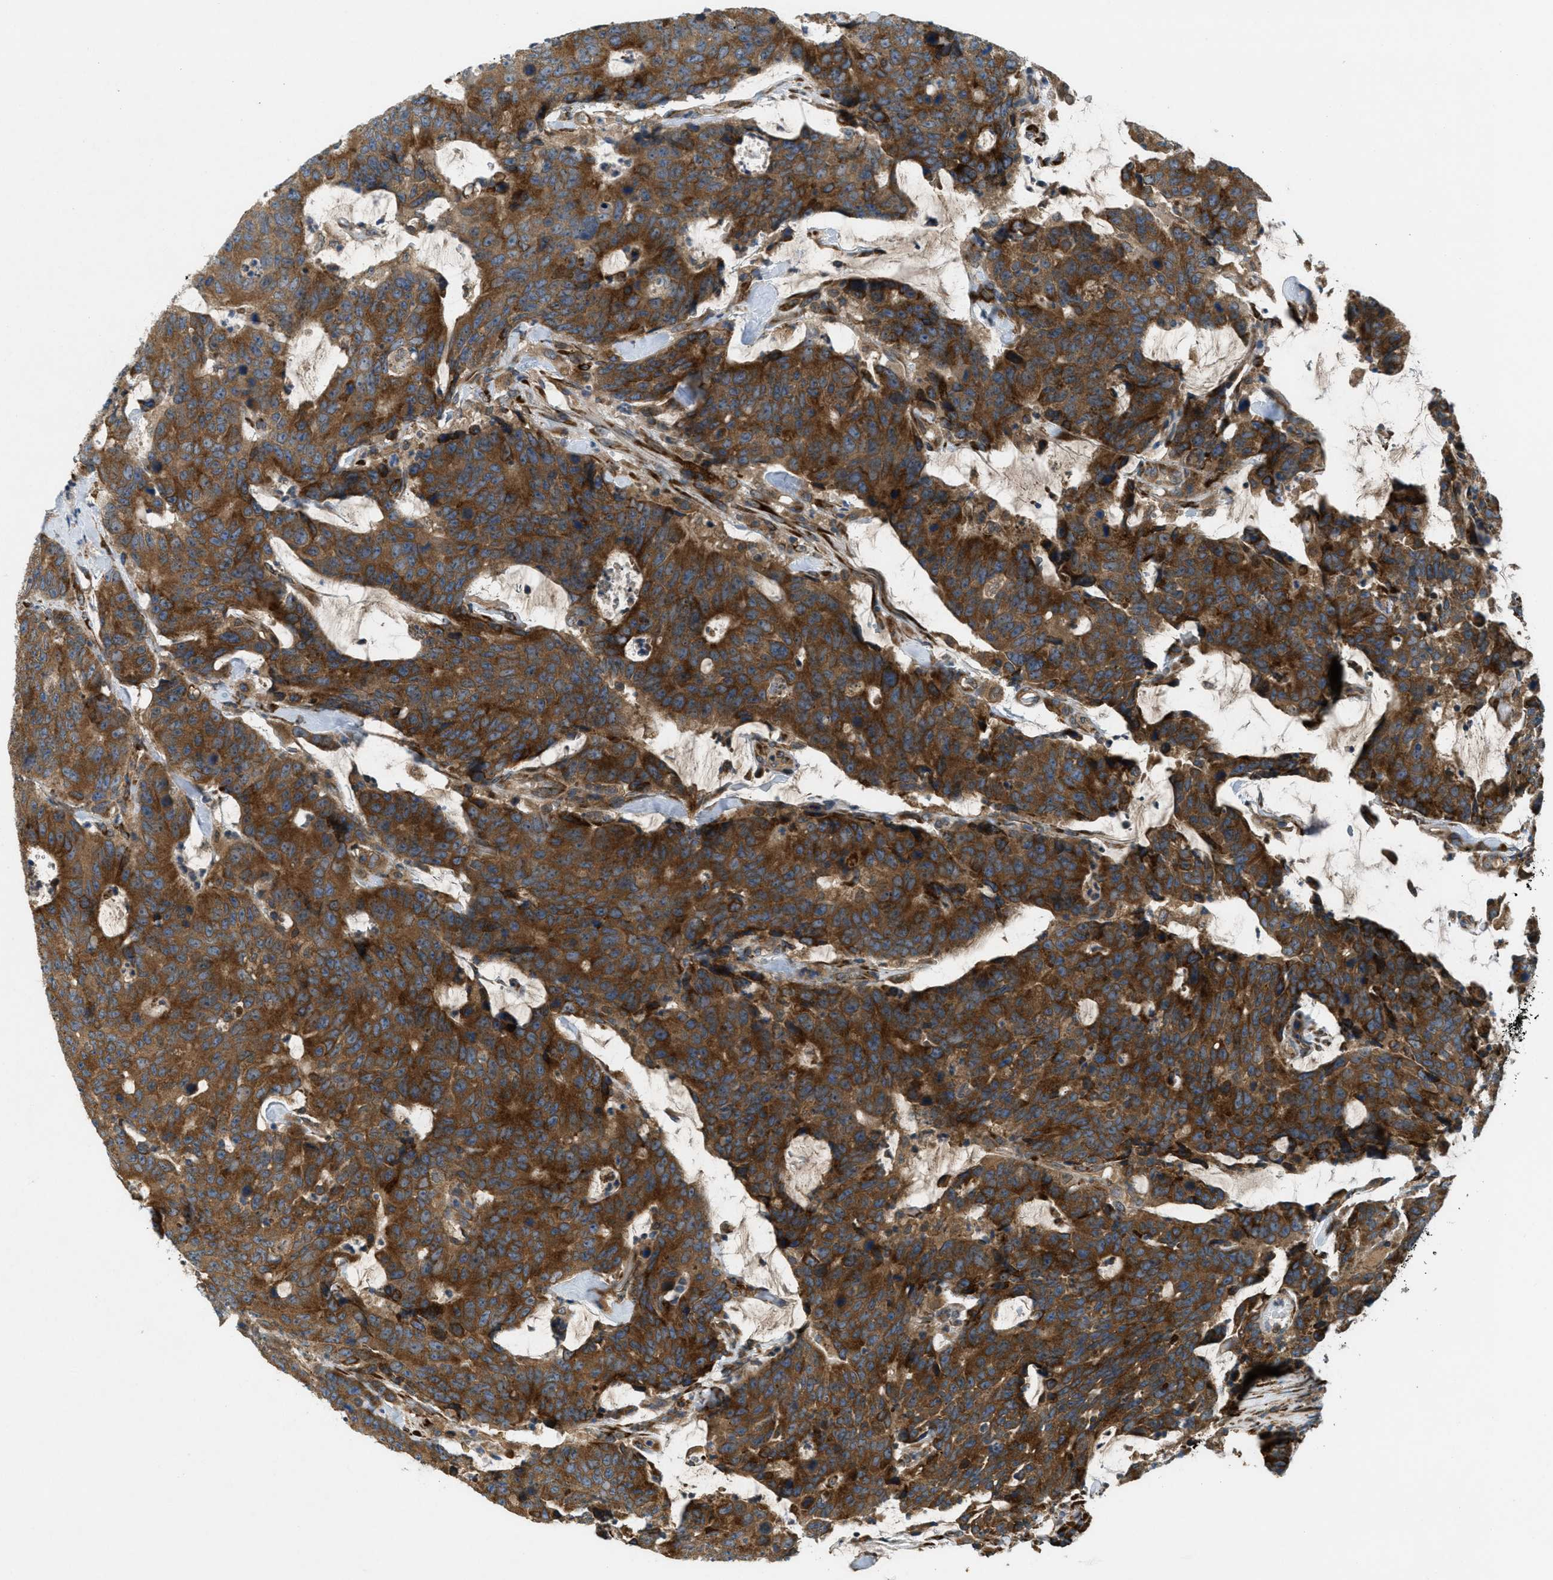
{"staining": {"intensity": "moderate", "quantity": ">75%", "location": "cytoplasmic/membranous"}, "tissue": "colorectal cancer", "cell_type": "Tumor cells", "image_type": "cancer", "snomed": [{"axis": "morphology", "description": "Adenocarcinoma, NOS"}, {"axis": "topography", "description": "Colon"}], "caption": "Adenocarcinoma (colorectal) was stained to show a protein in brown. There is medium levels of moderate cytoplasmic/membranous staining in about >75% of tumor cells. Ihc stains the protein of interest in brown and the nuclei are stained blue.", "gene": "PCDH18", "patient": {"sex": "female", "age": 86}}